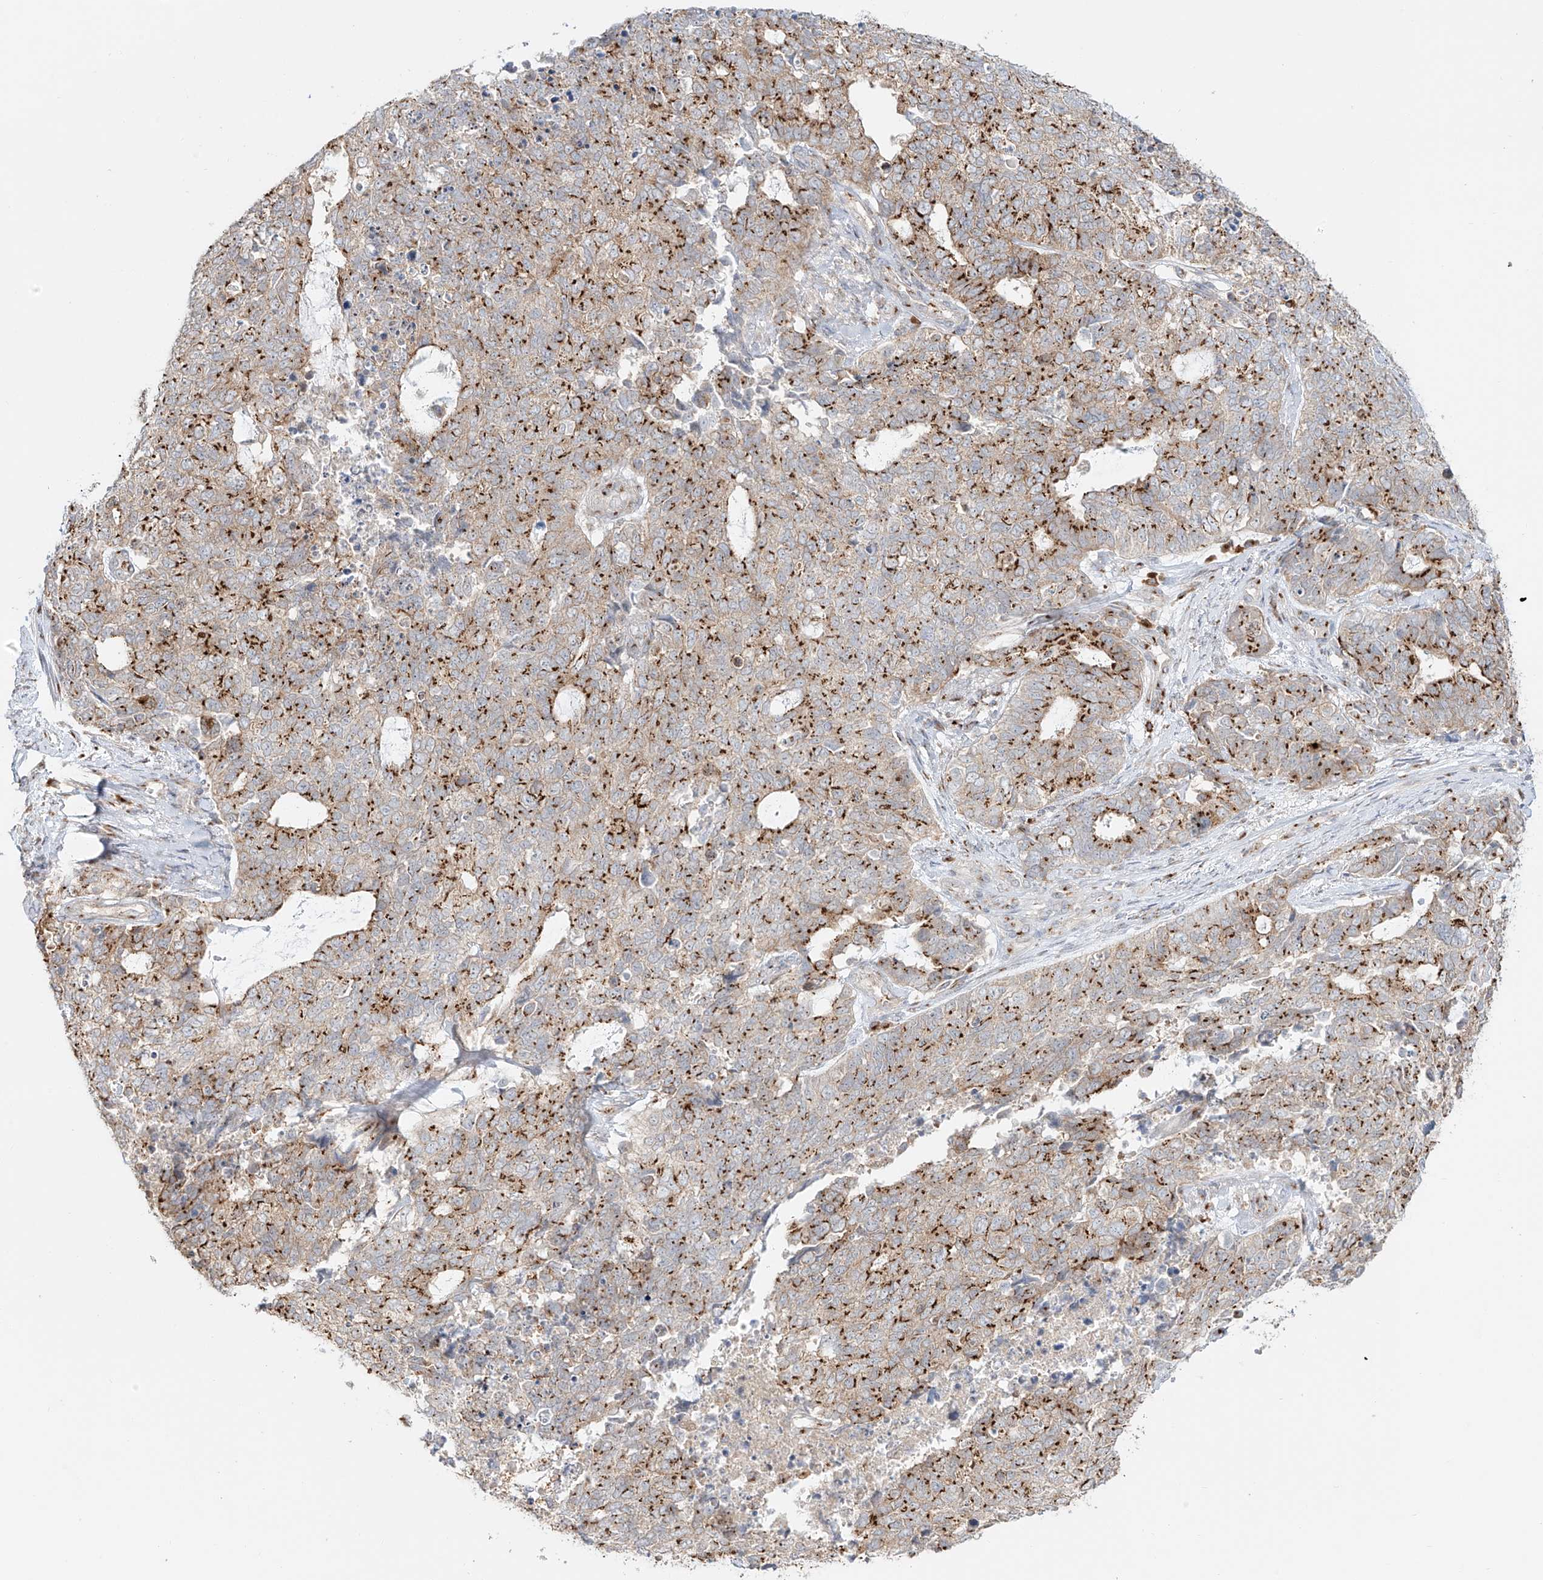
{"staining": {"intensity": "moderate", "quantity": ">75%", "location": "cytoplasmic/membranous"}, "tissue": "cervical cancer", "cell_type": "Tumor cells", "image_type": "cancer", "snomed": [{"axis": "morphology", "description": "Squamous cell carcinoma, NOS"}, {"axis": "topography", "description": "Cervix"}], "caption": "Immunohistochemistry (IHC) histopathology image of cervical cancer stained for a protein (brown), which shows medium levels of moderate cytoplasmic/membranous positivity in about >75% of tumor cells.", "gene": "BSDC1", "patient": {"sex": "female", "age": 63}}